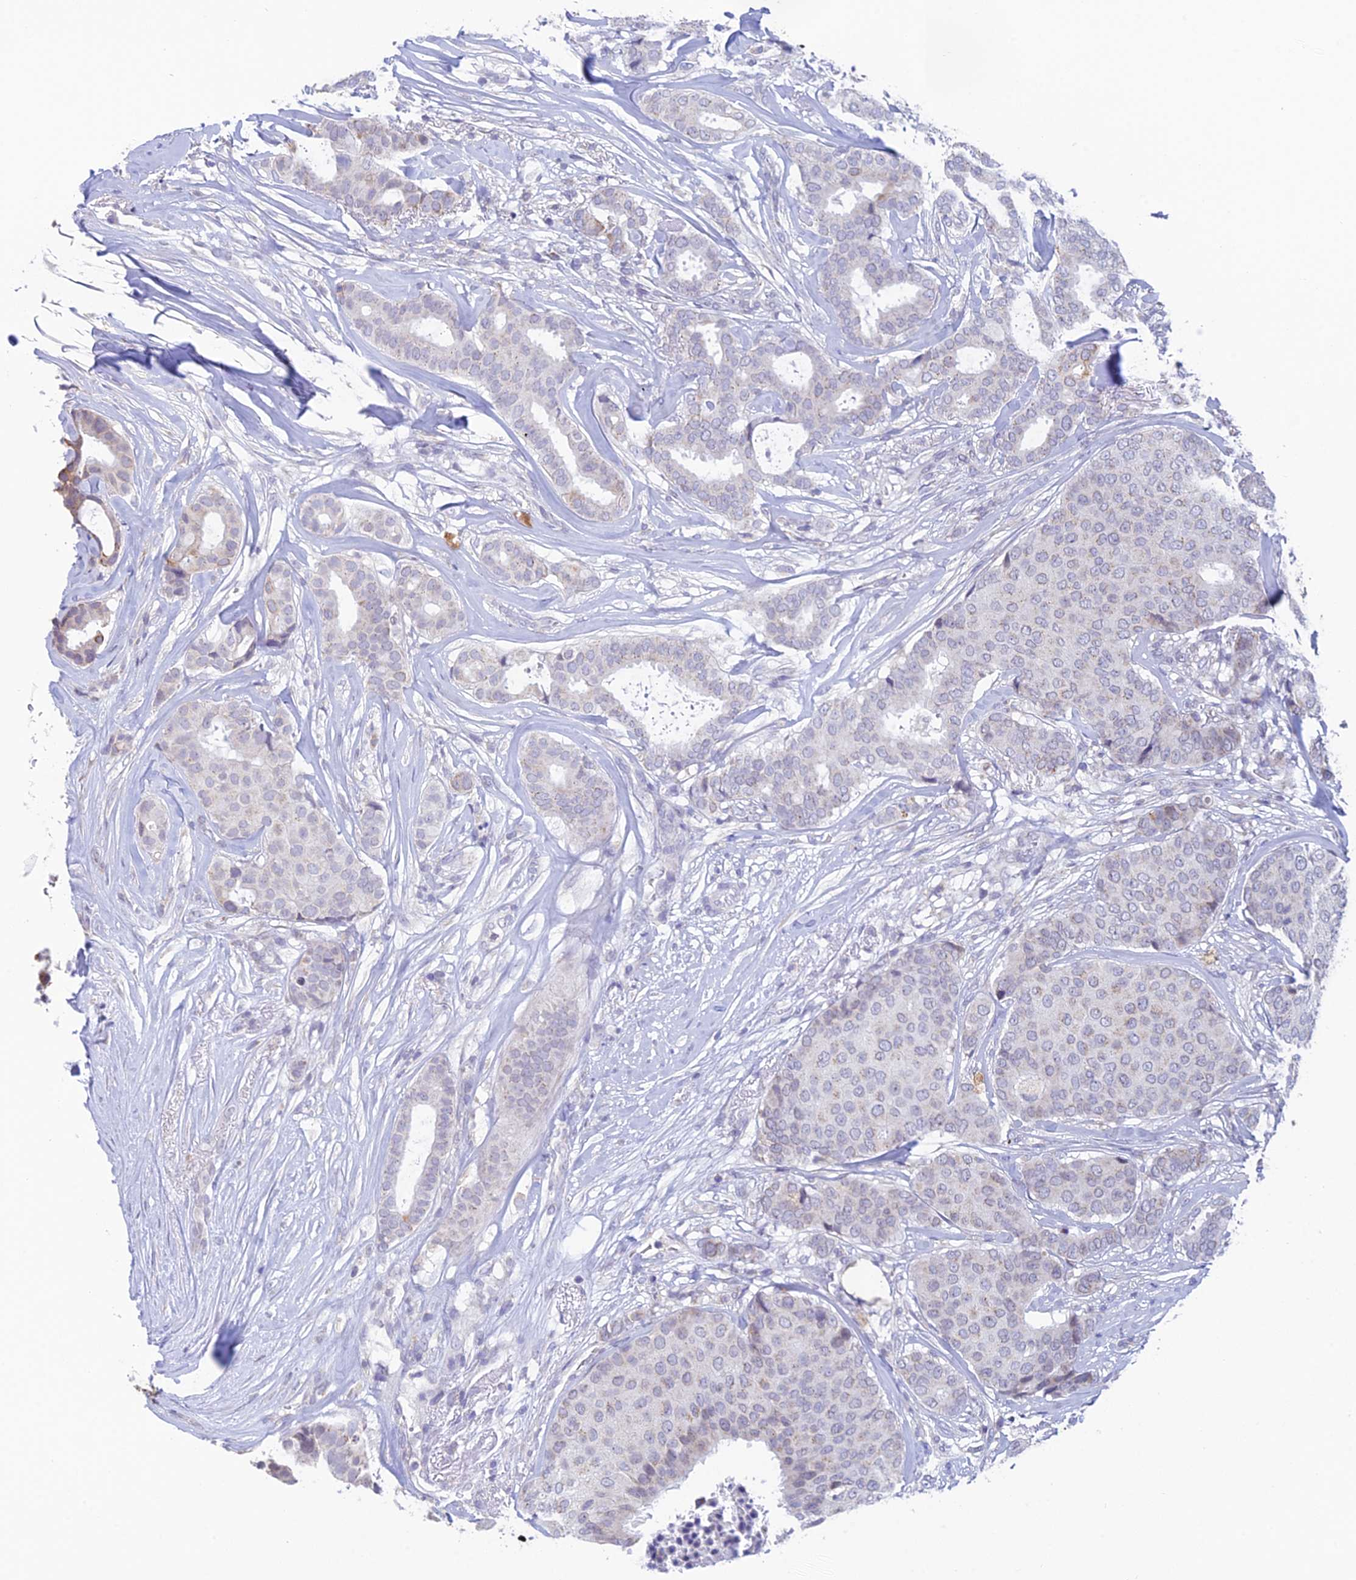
{"staining": {"intensity": "negative", "quantity": "none", "location": "none"}, "tissue": "breast cancer", "cell_type": "Tumor cells", "image_type": "cancer", "snomed": [{"axis": "morphology", "description": "Duct carcinoma"}, {"axis": "topography", "description": "Breast"}], "caption": "Immunohistochemistry (IHC) image of neoplastic tissue: human infiltrating ductal carcinoma (breast) stained with DAB (3,3'-diaminobenzidine) shows no significant protein positivity in tumor cells.", "gene": "REXO5", "patient": {"sex": "female", "age": 75}}